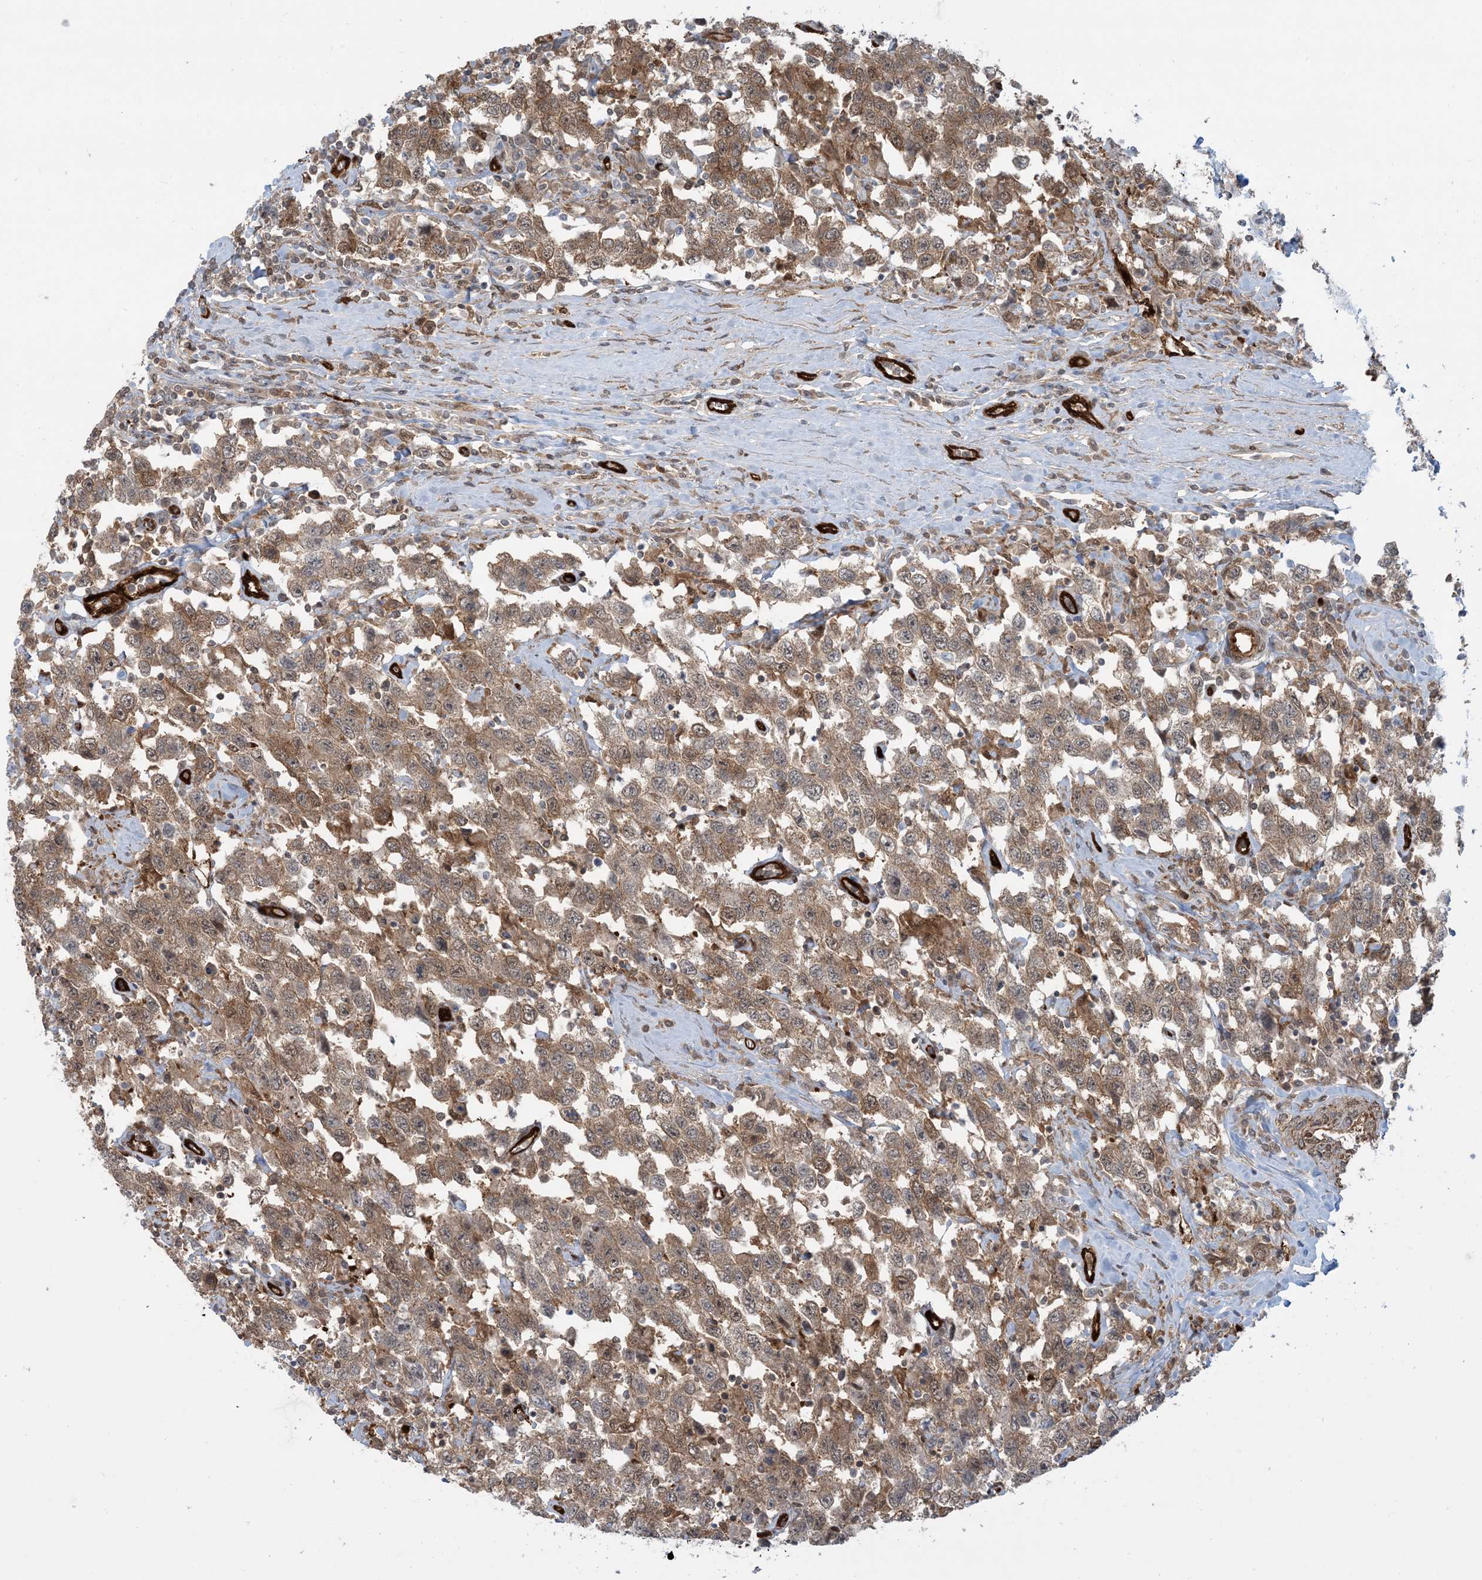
{"staining": {"intensity": "moderate", "quantity": ">75%", "location": "cytoplasmic/membranous"}, "tissue": "testis cancer", "cell_type": "Tumor cells", "image_type": "cancer", "snomed": [{"axis": "morphology", "description": "Seminoma, NOS"}, {"axis": "topography", "description": "Testis"}], "caption": "Tumor cells show medium levels of moderate cytoplasmic/membranous positivity in approximately >75% of cells in human testis cancer.", "gene": "PPM1F", "patient": {"sex": "male", "age": 41}}